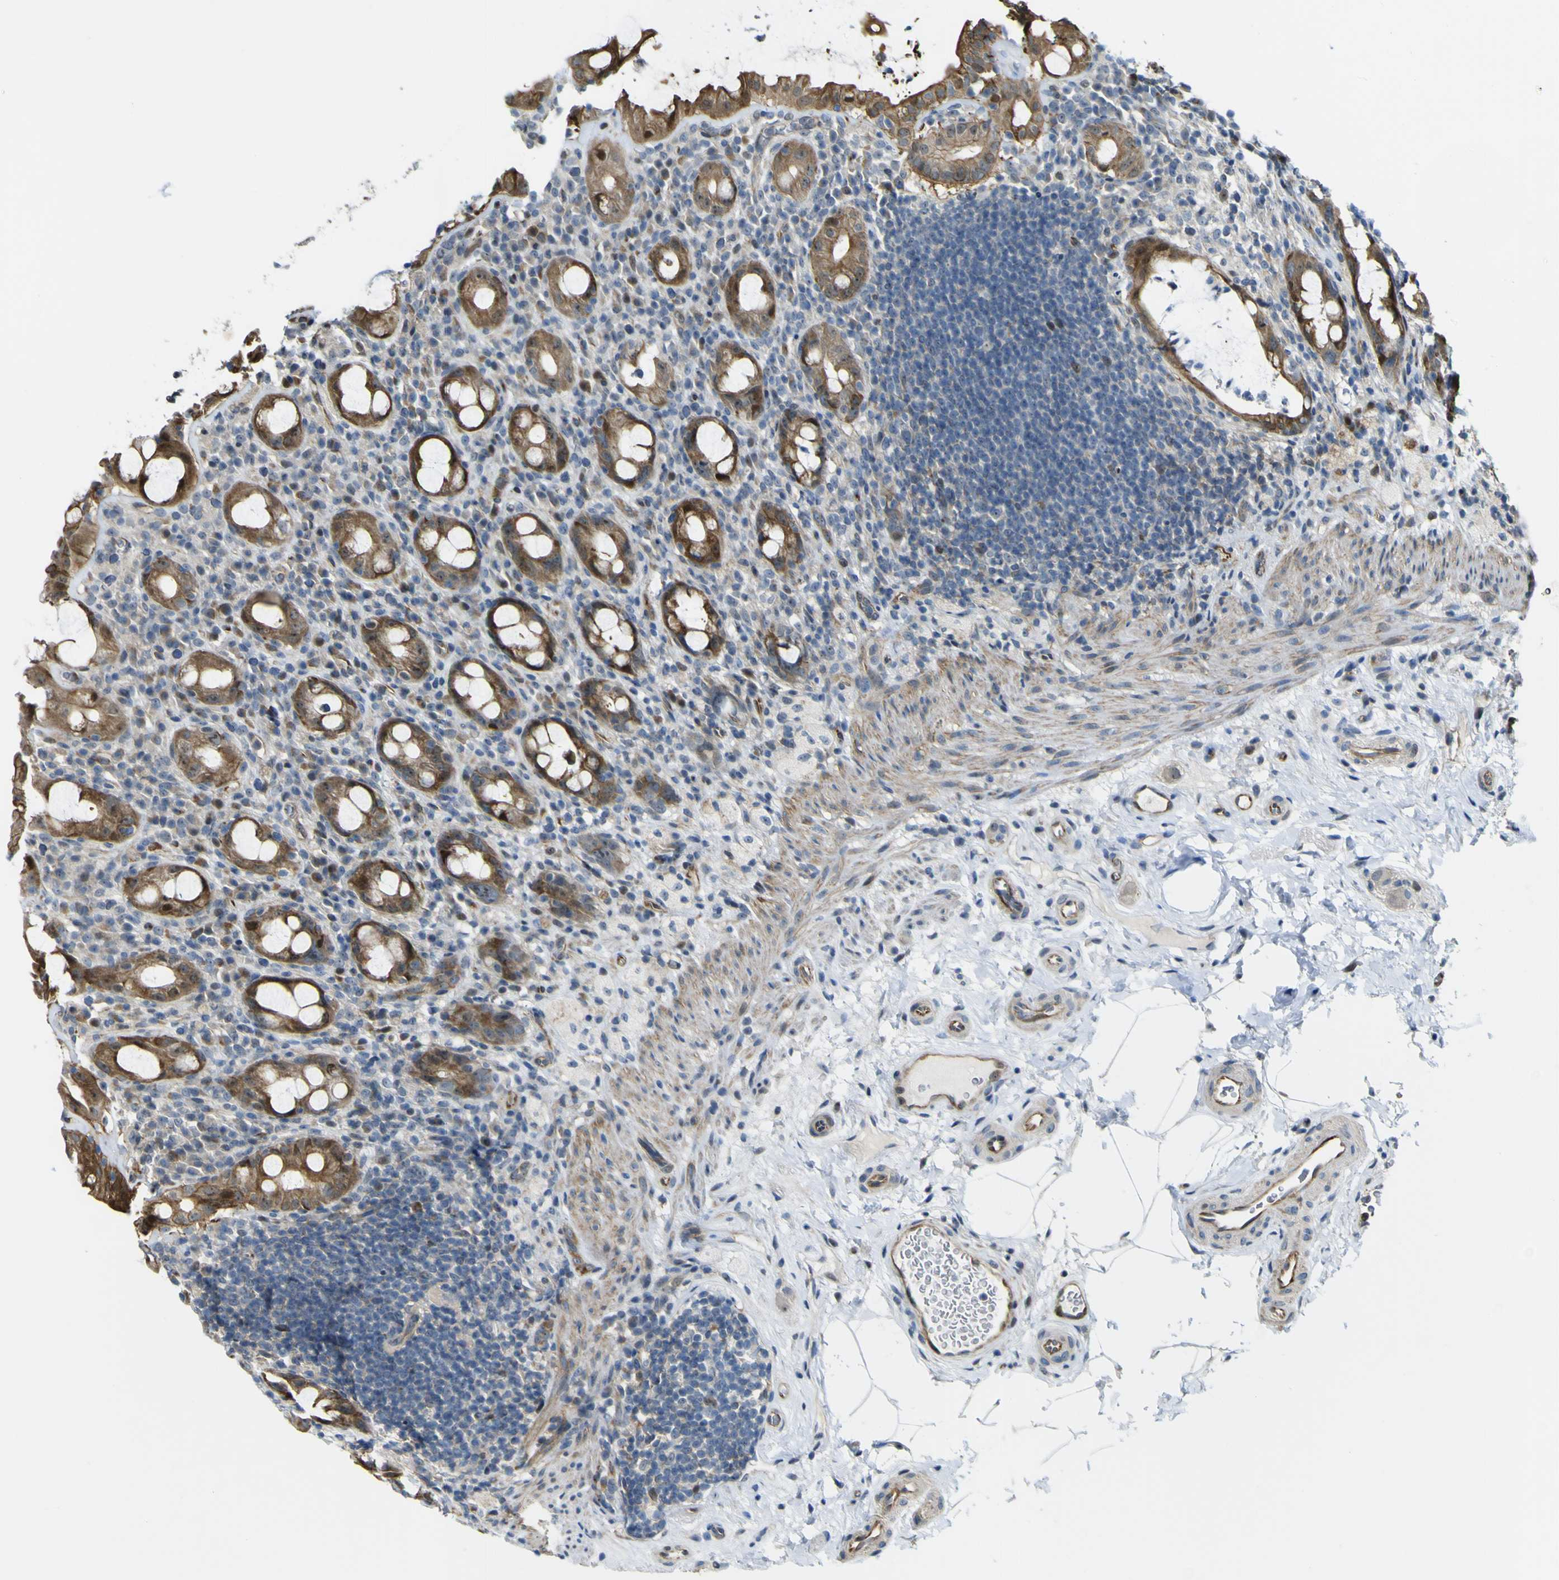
{"staining": {"intensity": "strong", "quantity": ">75%", "location": "cytoplasmic/membranous"}, "tissue": "rectum", "cell_type": "Glandular cells", "image_type": "normal", "snomed": [{"axis": "morphology", "description": "Normal tissue, NOS"}, {"axis": "topography", "description": "Rectum"}], "caption": "Protein expression analysis of benign human rectum reveals strong cytoplasmic/membranous staining in approximately >75% of glandular cells. Ihc stains the protein of interest in brown and the nuclei are stained blue.", "gene": "KDM7A", "patient": {"sex": "male", "age": 44}}